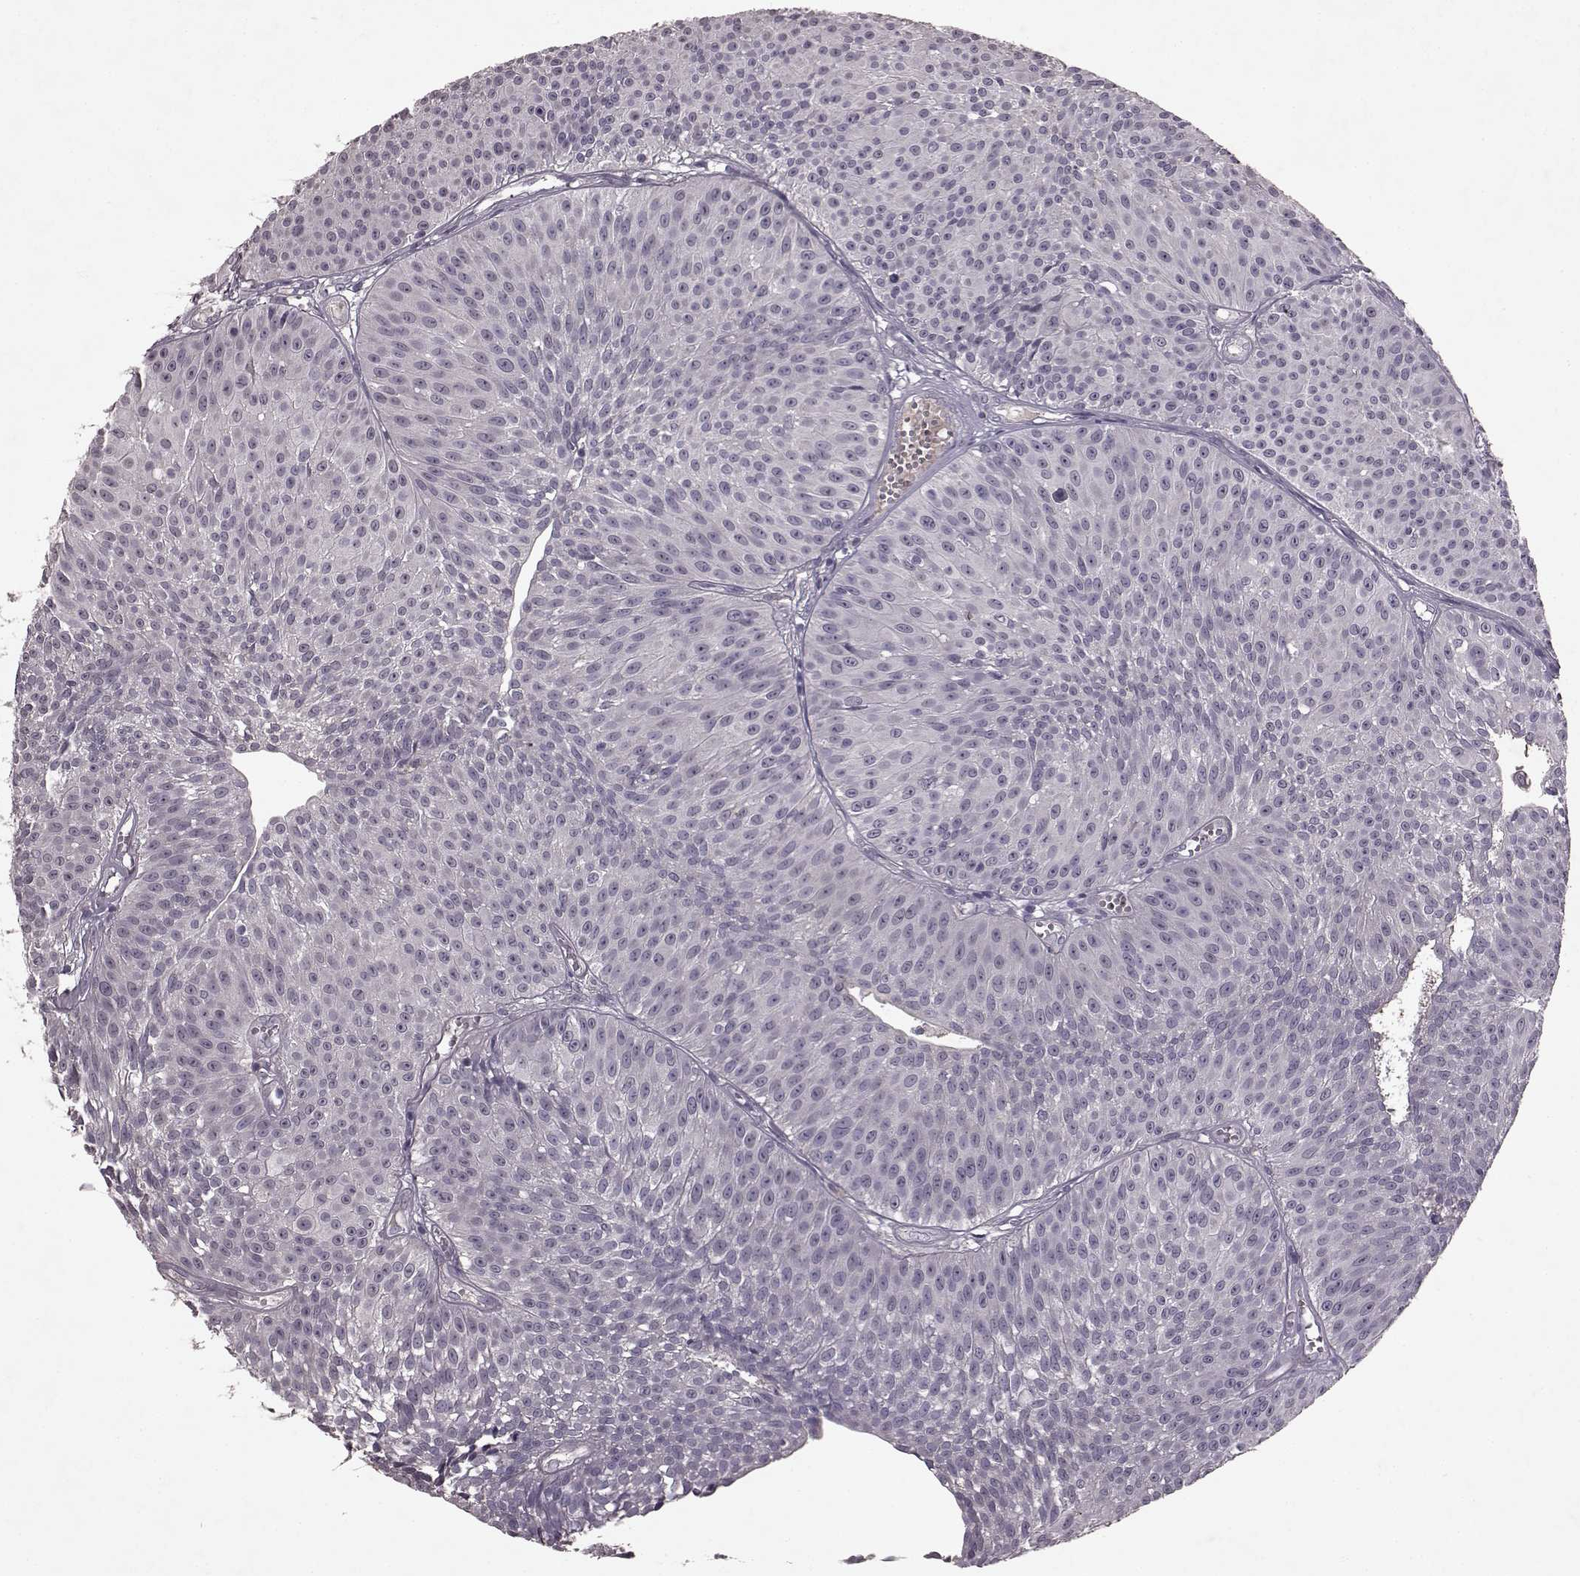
{"staining": {"intensity": "negative", "quantity": "none", "location": "none"}, "tissue": "urothelial cancer", "cell_type": "Tumor cells", "image_type": "cancer", "snomed": [{"axis": "morphology", "description": "Urothelial carcinoma, Low grade"}, {"axis": "topography", "description": "Urinary bladder"}], "caption": "There is no significant positivity in tumor cells of low-grade urothelial carcinoma.", "gene": "FRRS1L", "patient": {"sex": "male", "age": 63}}